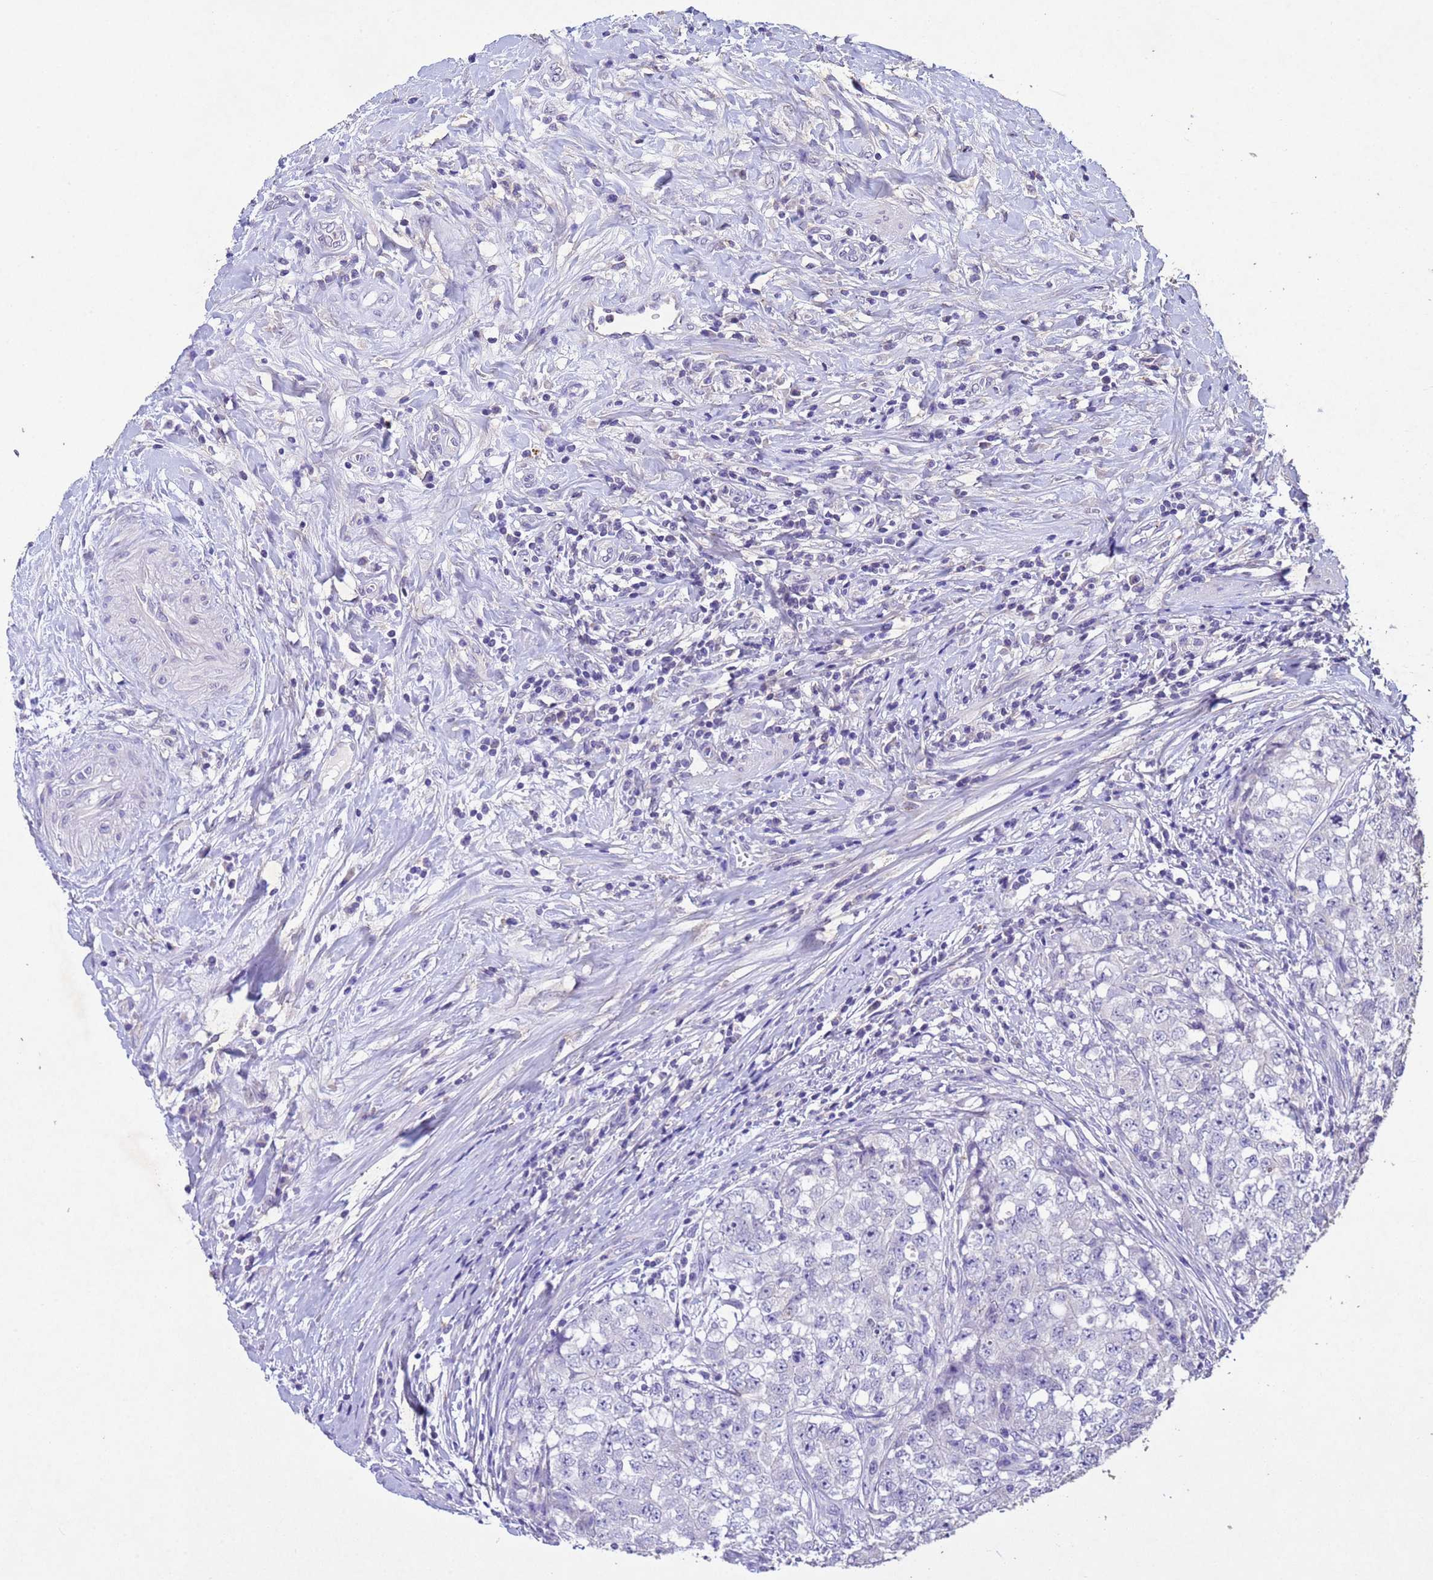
{"staining": {"intensity": "negative", "quantity": "none", "location": "none"}, "tissue": "testis cancer", "cell_type": "Tumor cells", "image_type": "cancer", "snomed": [{"axis": "morphology", "description": "Seminoma, NOS"}, {"axis": "morphology", "description": "Carcinoma, Embryonal, NOS"}, {"axis": "topography", "description": "Testis"}], "caption": "A high-resolution histopathology image shows immunohistochemistry (IHC) staining of testis cancer (embryonal carcinoma), which displays no significant positivity in tumor cells. (DAB (3,3'-diaminobenzidine) immunohistochemistry visualized using brightfield microscopy, high magnification).", "gene": "NLRP11", "patient": {"sex": "male", "age": 43}}